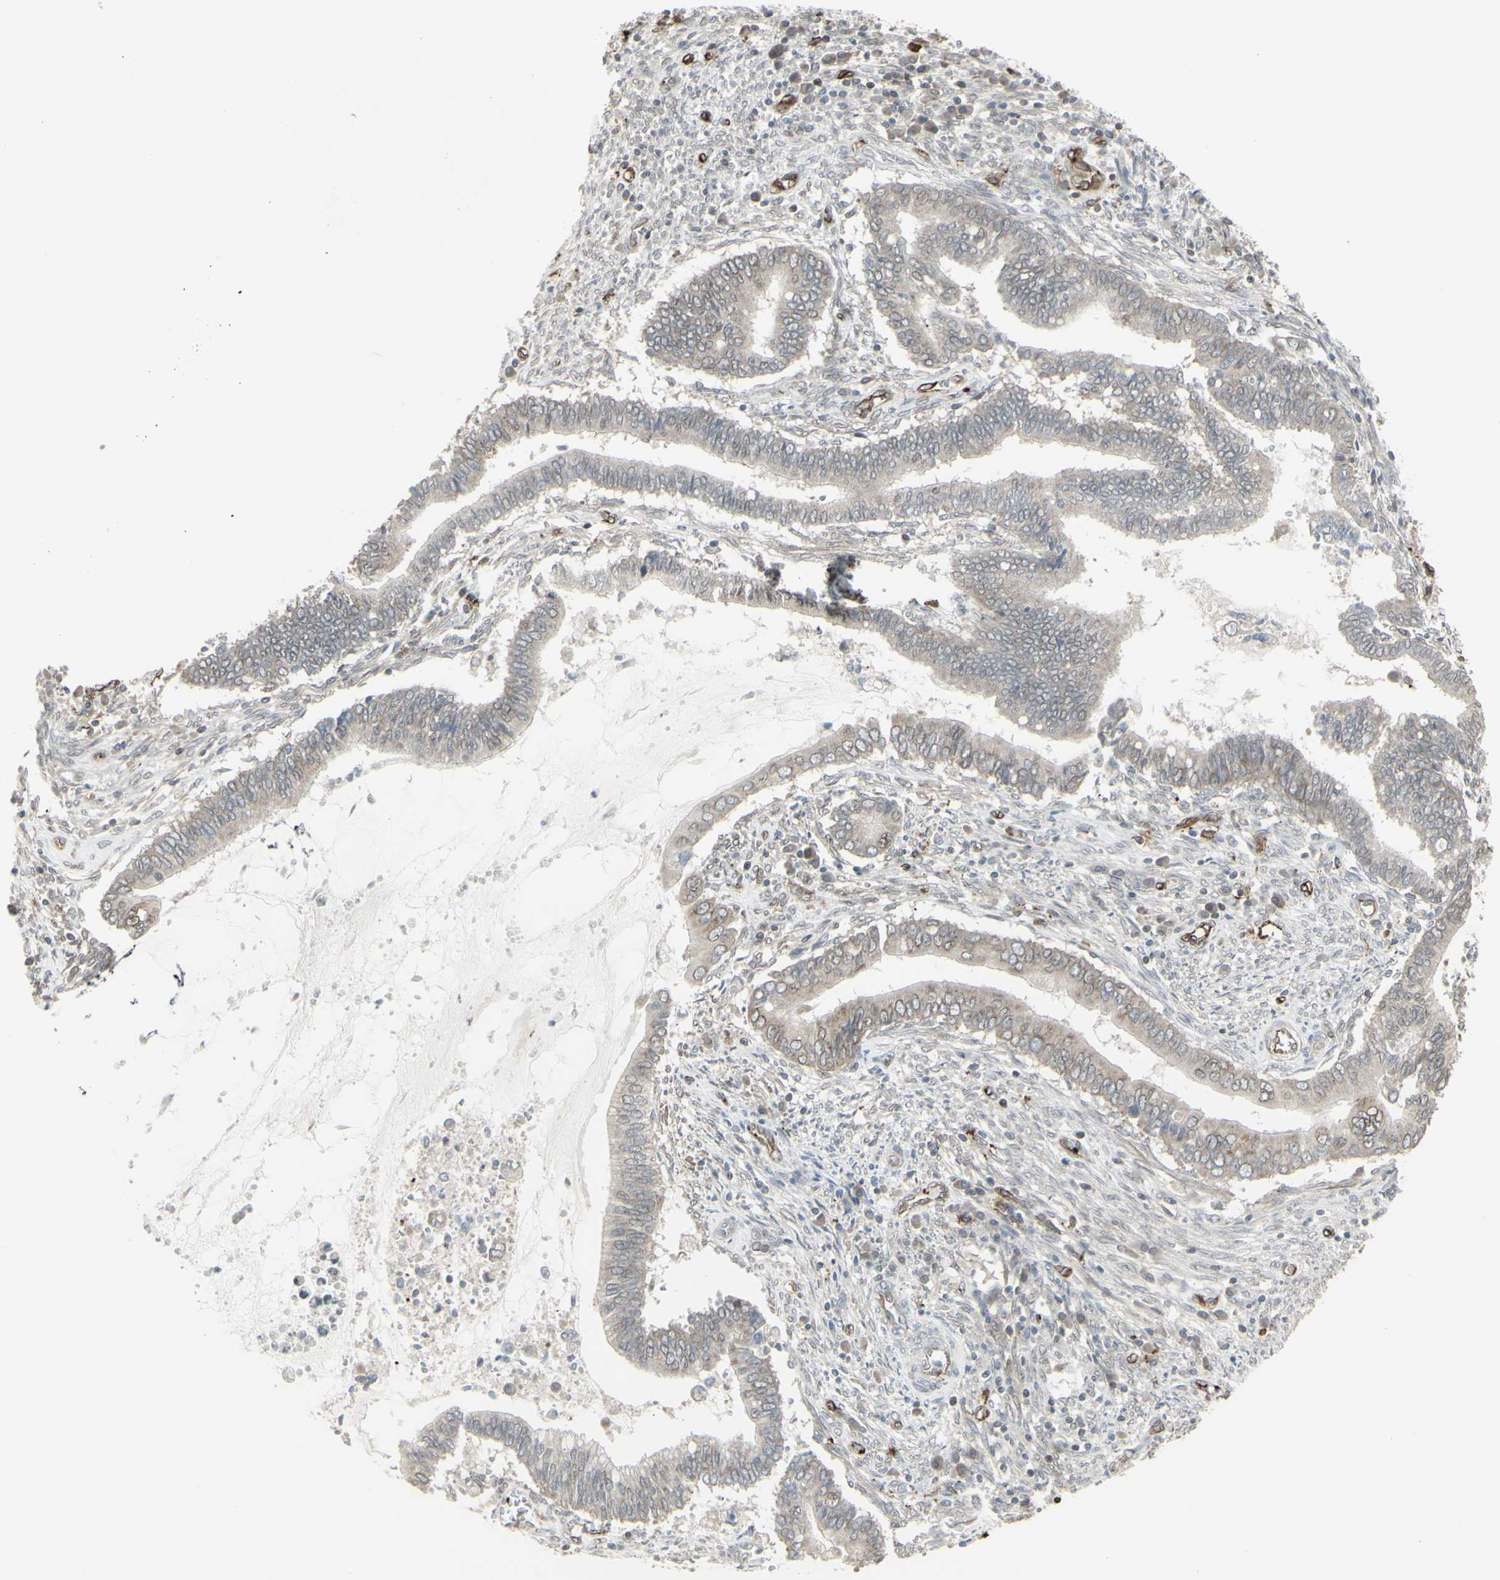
{"staining": {"intensity": "weak", "quantity": ">75%", "location": "cytoplasmic/membranous,nuclear"}, "tissue": "cervical cancer", "cell_type": "Tumor cells", "image_type": "cancer", "snomed": [{"axis": "morphology", "description": "Adenocarcinoma, NOS"}, {"axis": "topography", "description": "Cervix"}], "caption": "Human cervical adenocarcinoma stained with a brown dye exhibits weak cytoplasmic/membranous and nuclear positive staining in about >75% of tumor cells.", "gene": "DTX3L", "patient": {"sex": "female", "age": 44}}